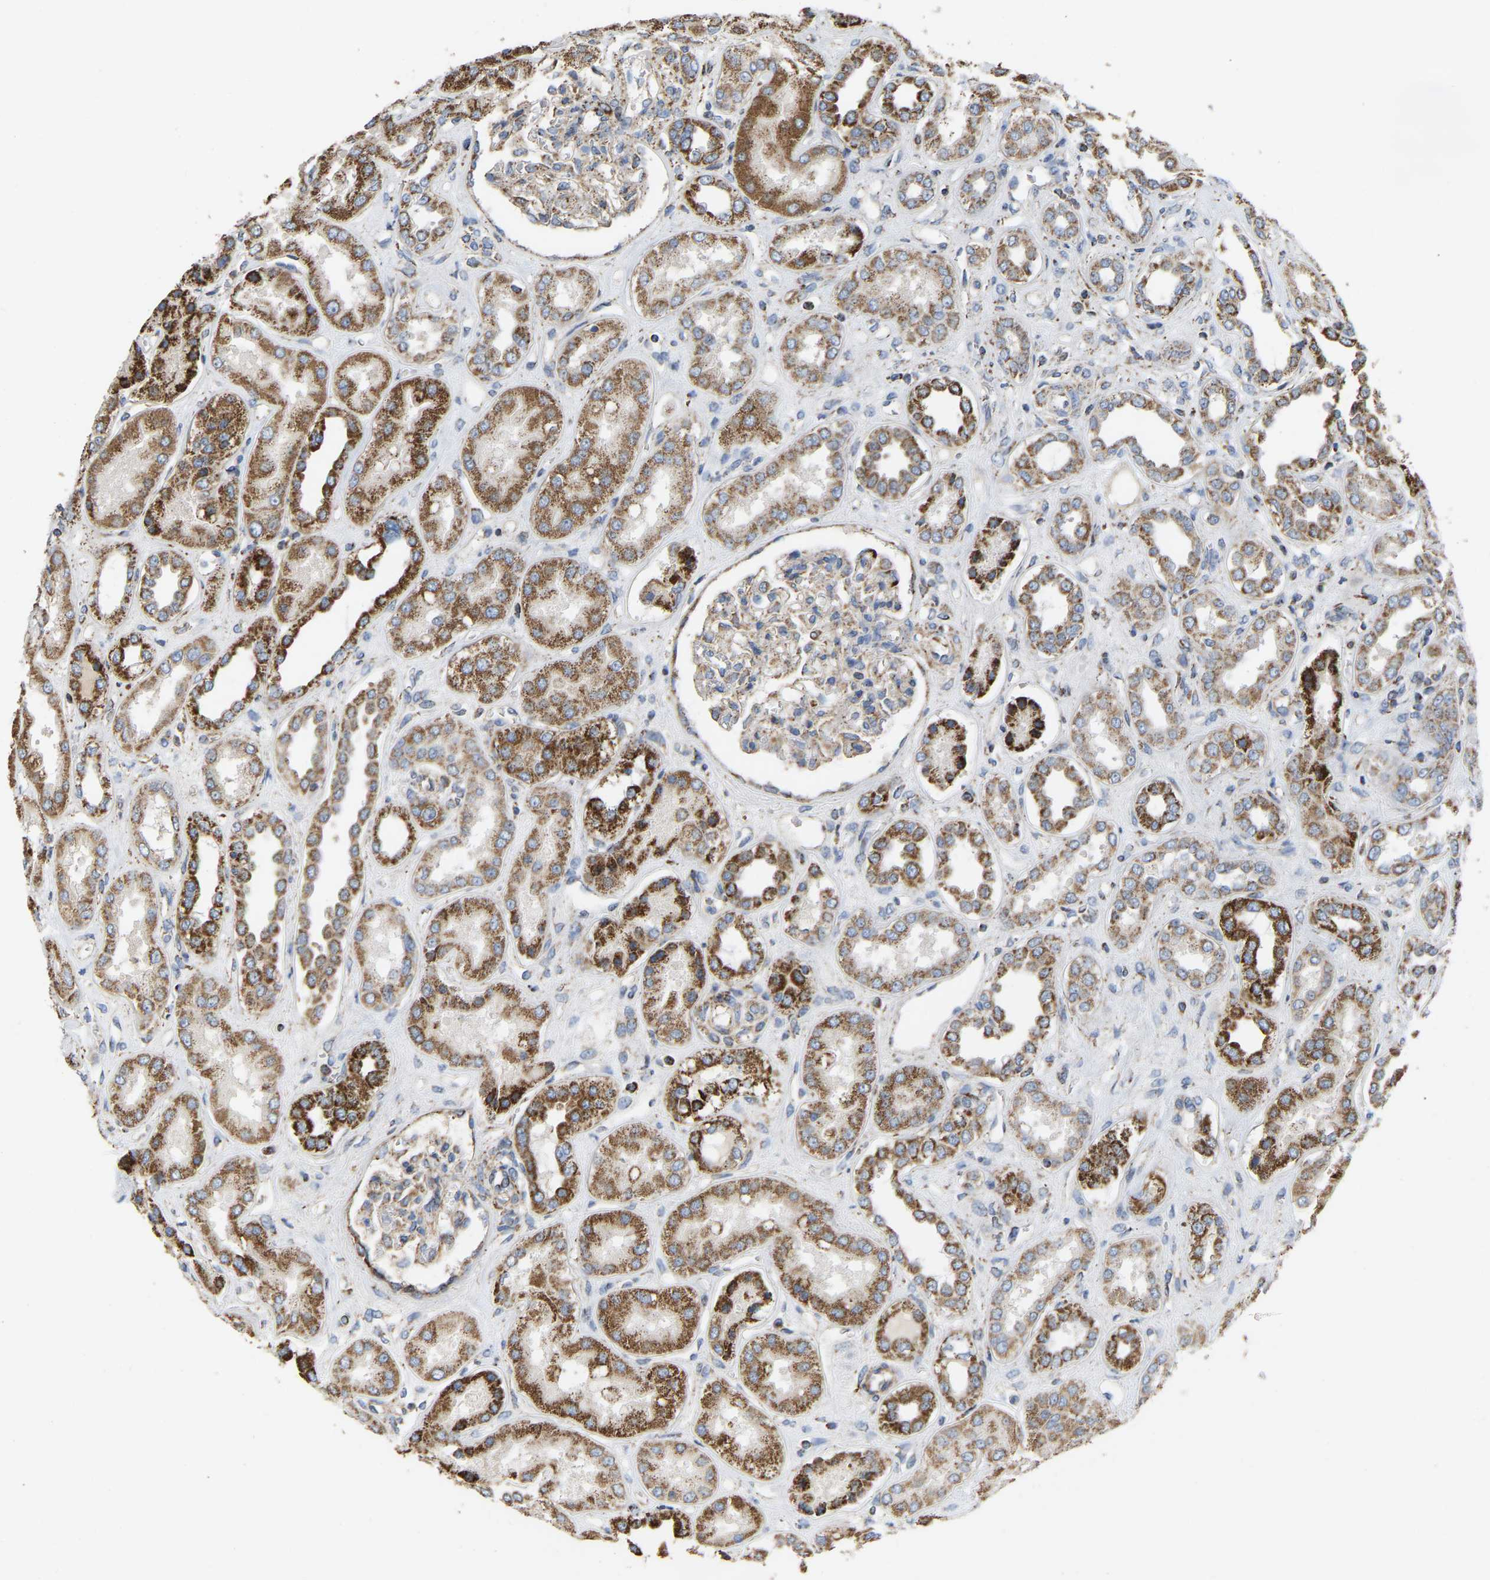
{"staining": {"intensity": "moderate", "quantity": ">75%", "location": "cytoplasmic/membranous"}, "tissue": "kidney", "cell_type": "Cells in glomeruli", "image_type": "normal", "snomed": [{"axis": "morphology", "description": "Normal tissue, NOS"}, {"axis": "topography", "description": "Kidney"}], "caption": "This photomicrograph shows immunohistochemistry (IHC) staining of unremarkable human kidney, with medium moderate cytoplasmic/membranous expression in approximately >75% of cells in glomeruli.", "gene": "CBLB", "patient": {"sex": "male", "age": 59}}